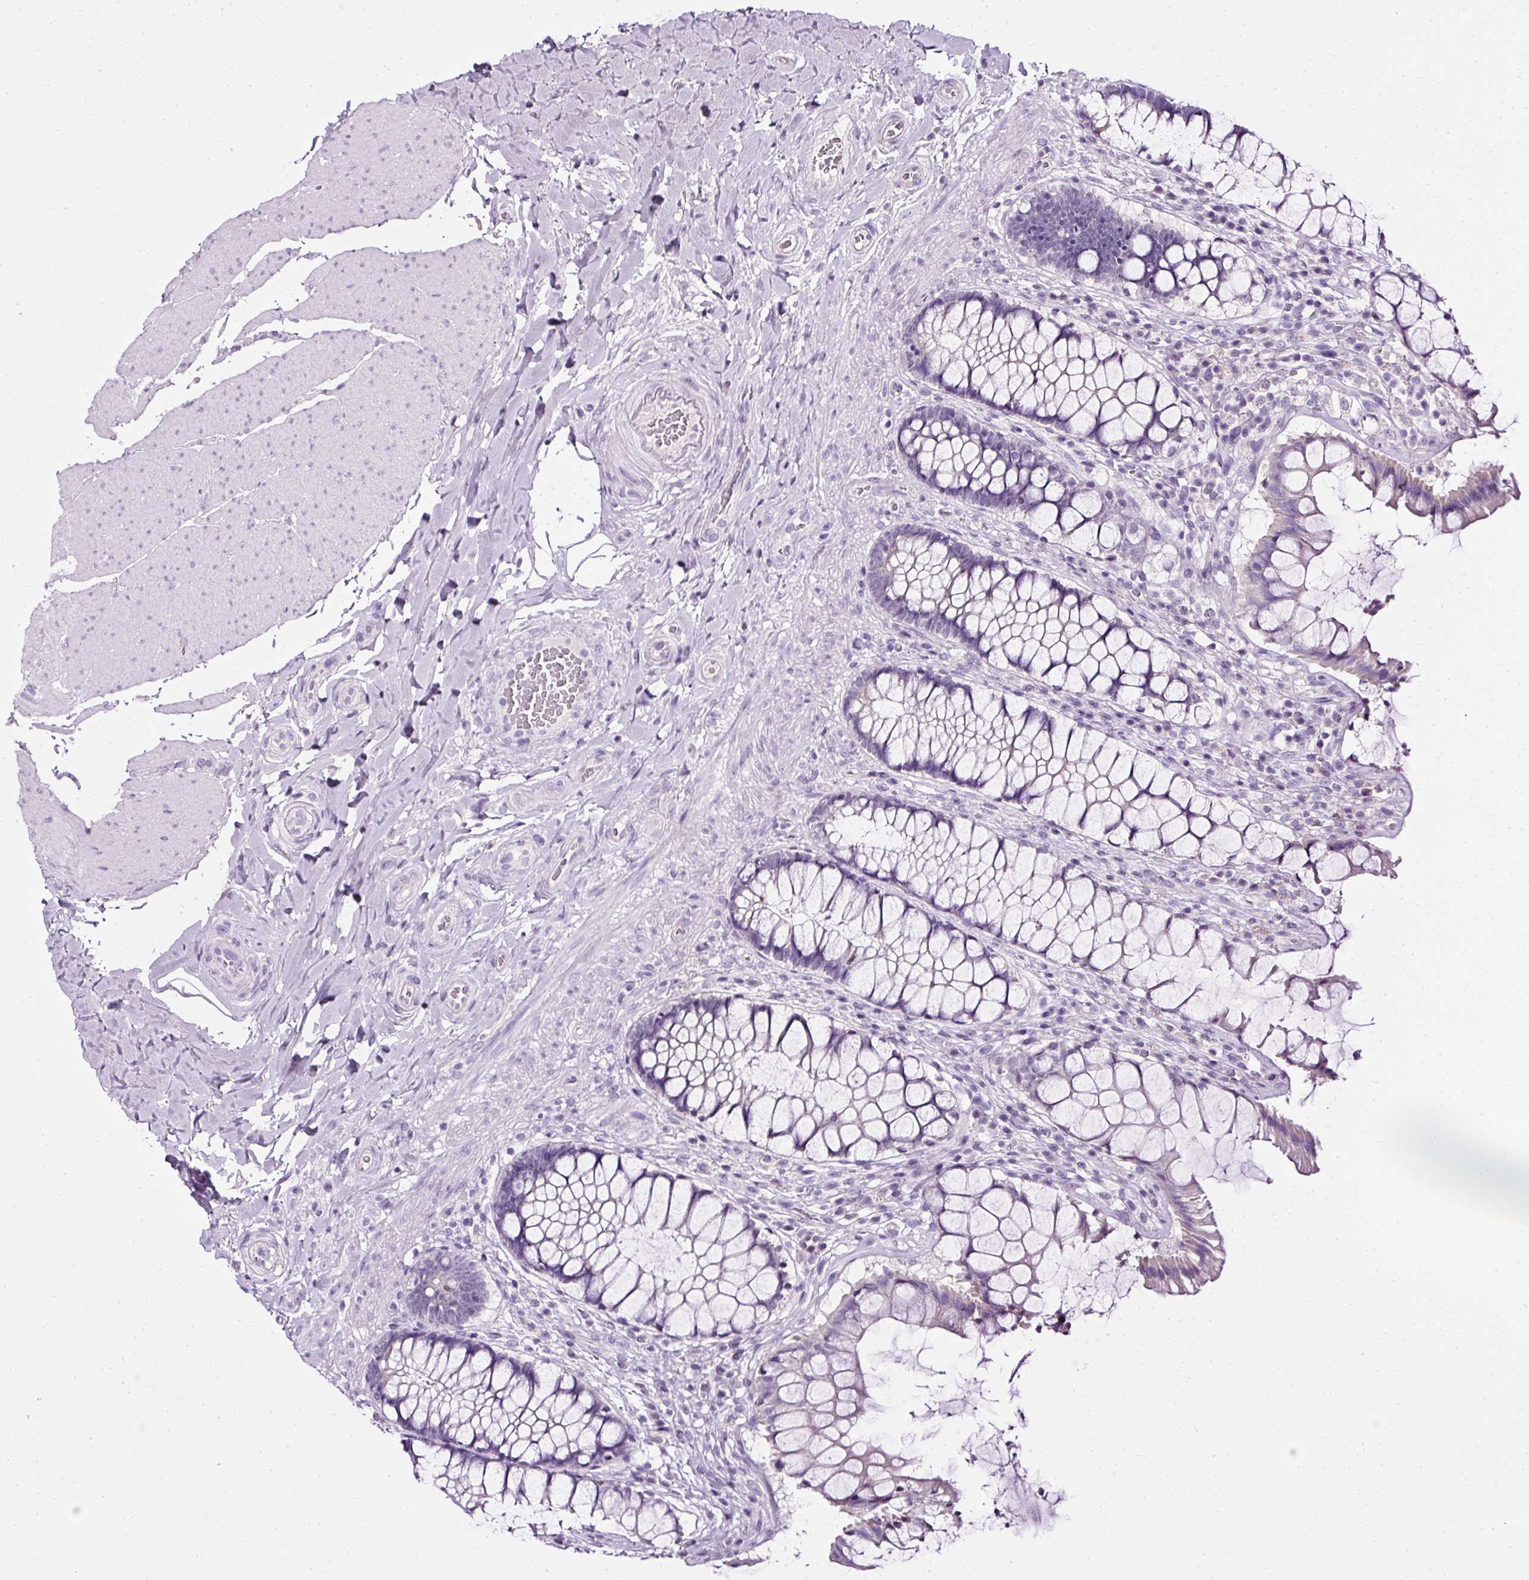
{"staining": {"intensity": "negative", "quantity": "none", "location": "none"}, "tissue": "rectum", "cell_type": "Glandular cells", "image_type": "normal", "snomed": [{"axis": "morphology", "description": "Normal tissue, NOS"}, {"axis": "topography", "description": "Rectum"}], "caption": "Immunohistochemical staining of normal human rectum shows no significant staining in glandular cells.", "gene": "ATP2A1", "patient": {"sex": "female", "age": 58}}